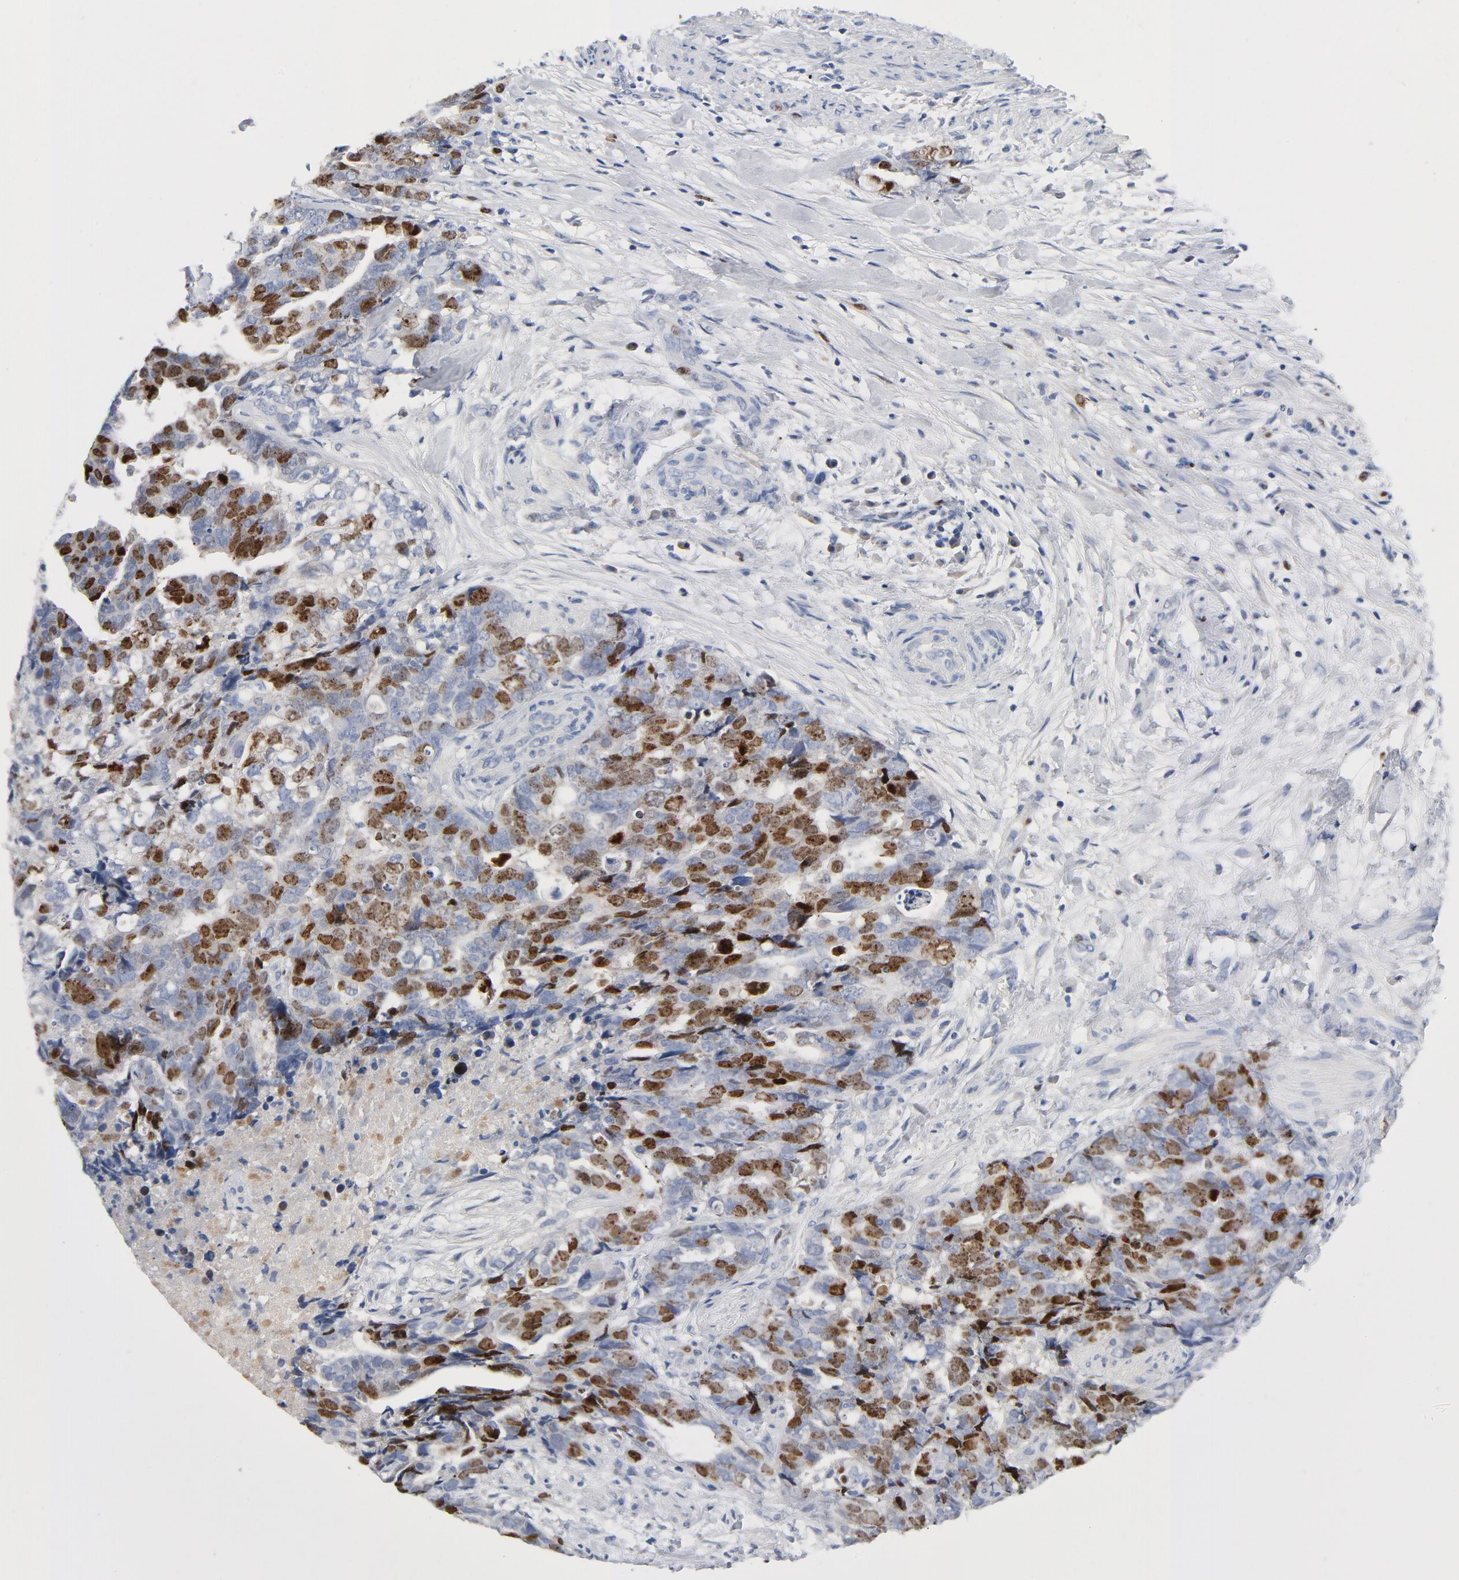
{"staining": {"intensity": "moderate", "quantity": "<25%", "location": "nuclear"}, "tissue": "ovarian cancer", "cell_type": "Tumor cells", "image_type": "cancer", "snomed": [{"axis": "morphology", "description": "Normal tissue, NOS"}, {"axis": "morphology", "description": "Cystadenocarcinoma, serous, NOS"}, {"axis": "topography", "description": "Fallopian tube"}, {"axis": "topography", "description": "Ovary"}], "caption": "Ovarian cancer stained for a protein (brown) displays moderate nuclear positive expression in approximately <25% of tumor cells.", "gene": "BIRC5", "patient": {"sex": "female", "age": 56}}